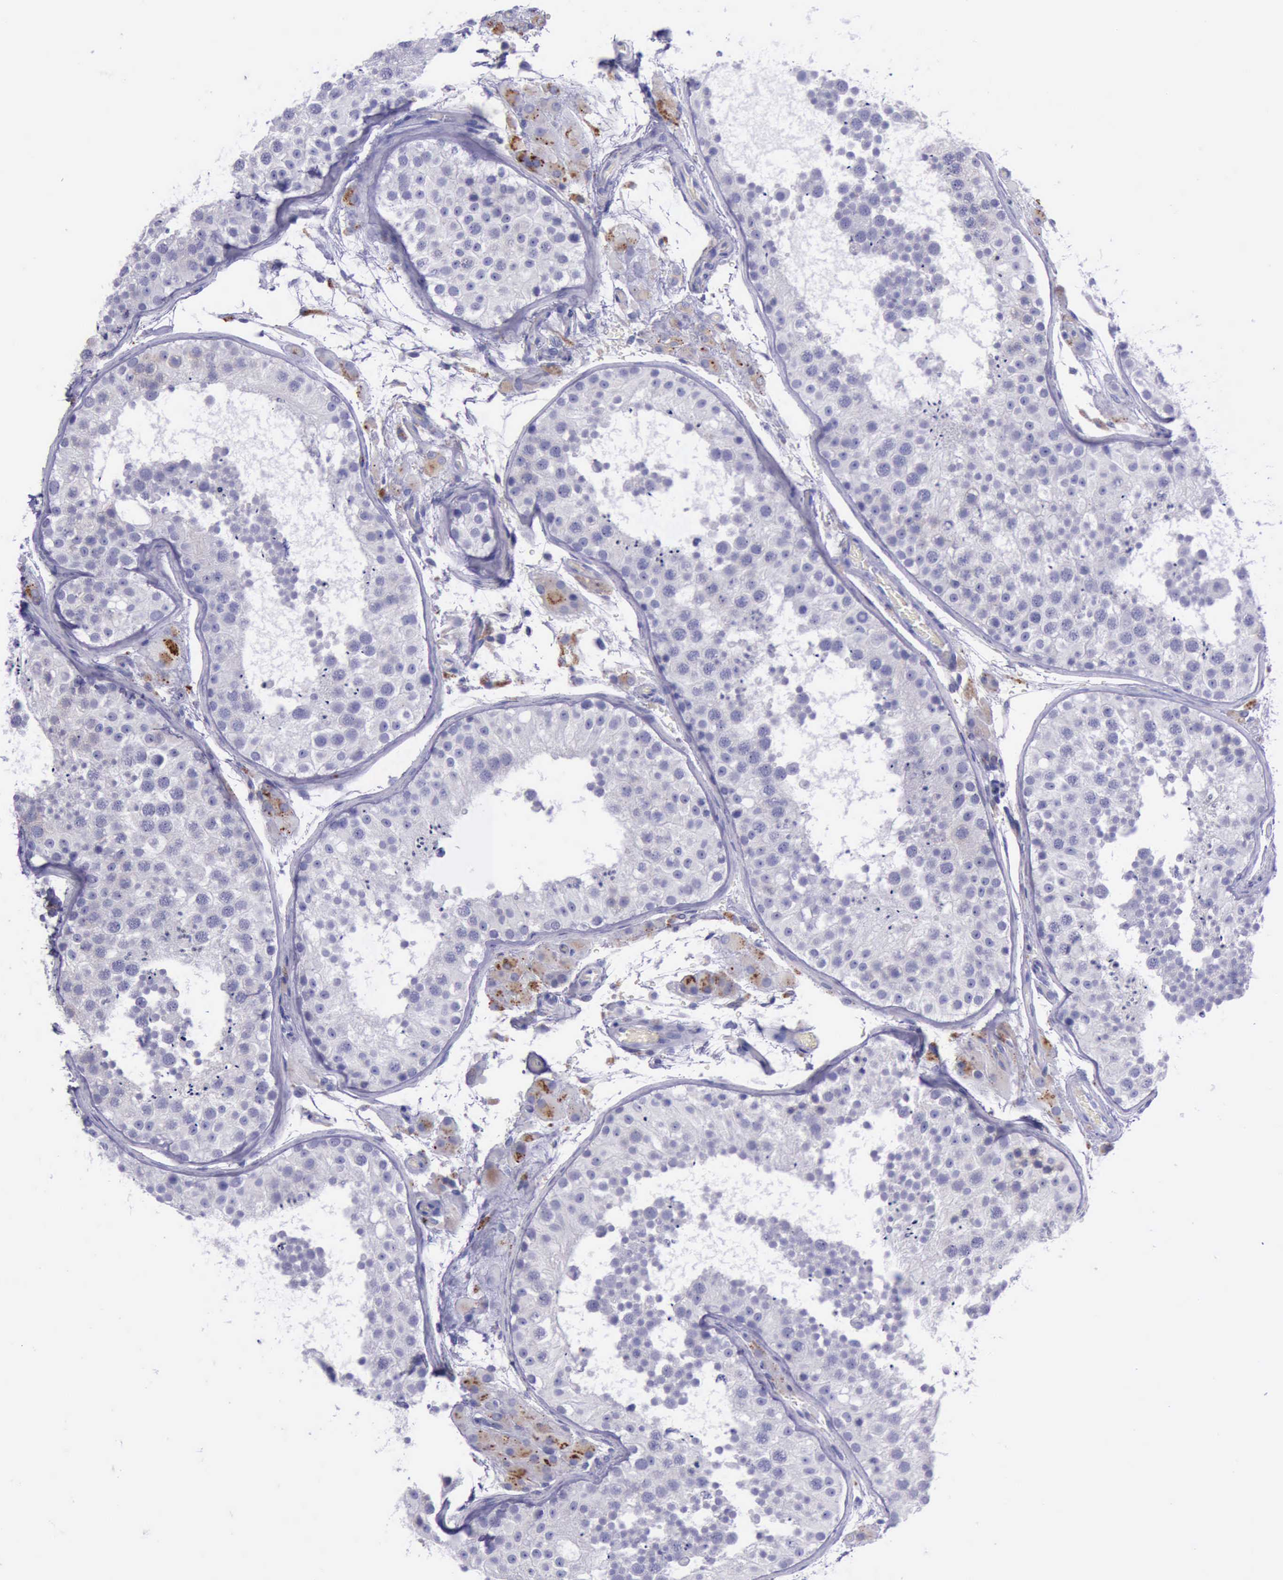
{"staining": {"intensity": "negative", "quantity": "none", "location": "none"}, "tissue": "testis", "cell_type": "Cells in seminiferous ducts", "image_type": "normal", "snomed": [{"axis": "morphology", "description": "Normal tissue, NOS"}, {"axis": "topography", "description": "Testis"}], "caption": "The immunohistochemistry (IHC) image has no significant positivity in cells in seminiferous ducts of testis. (Immunohistochemistry (ihc), brightfield microscopy, high magnification).", "gene": "GLA", "patient": {"sex": "male", "age": 26}}